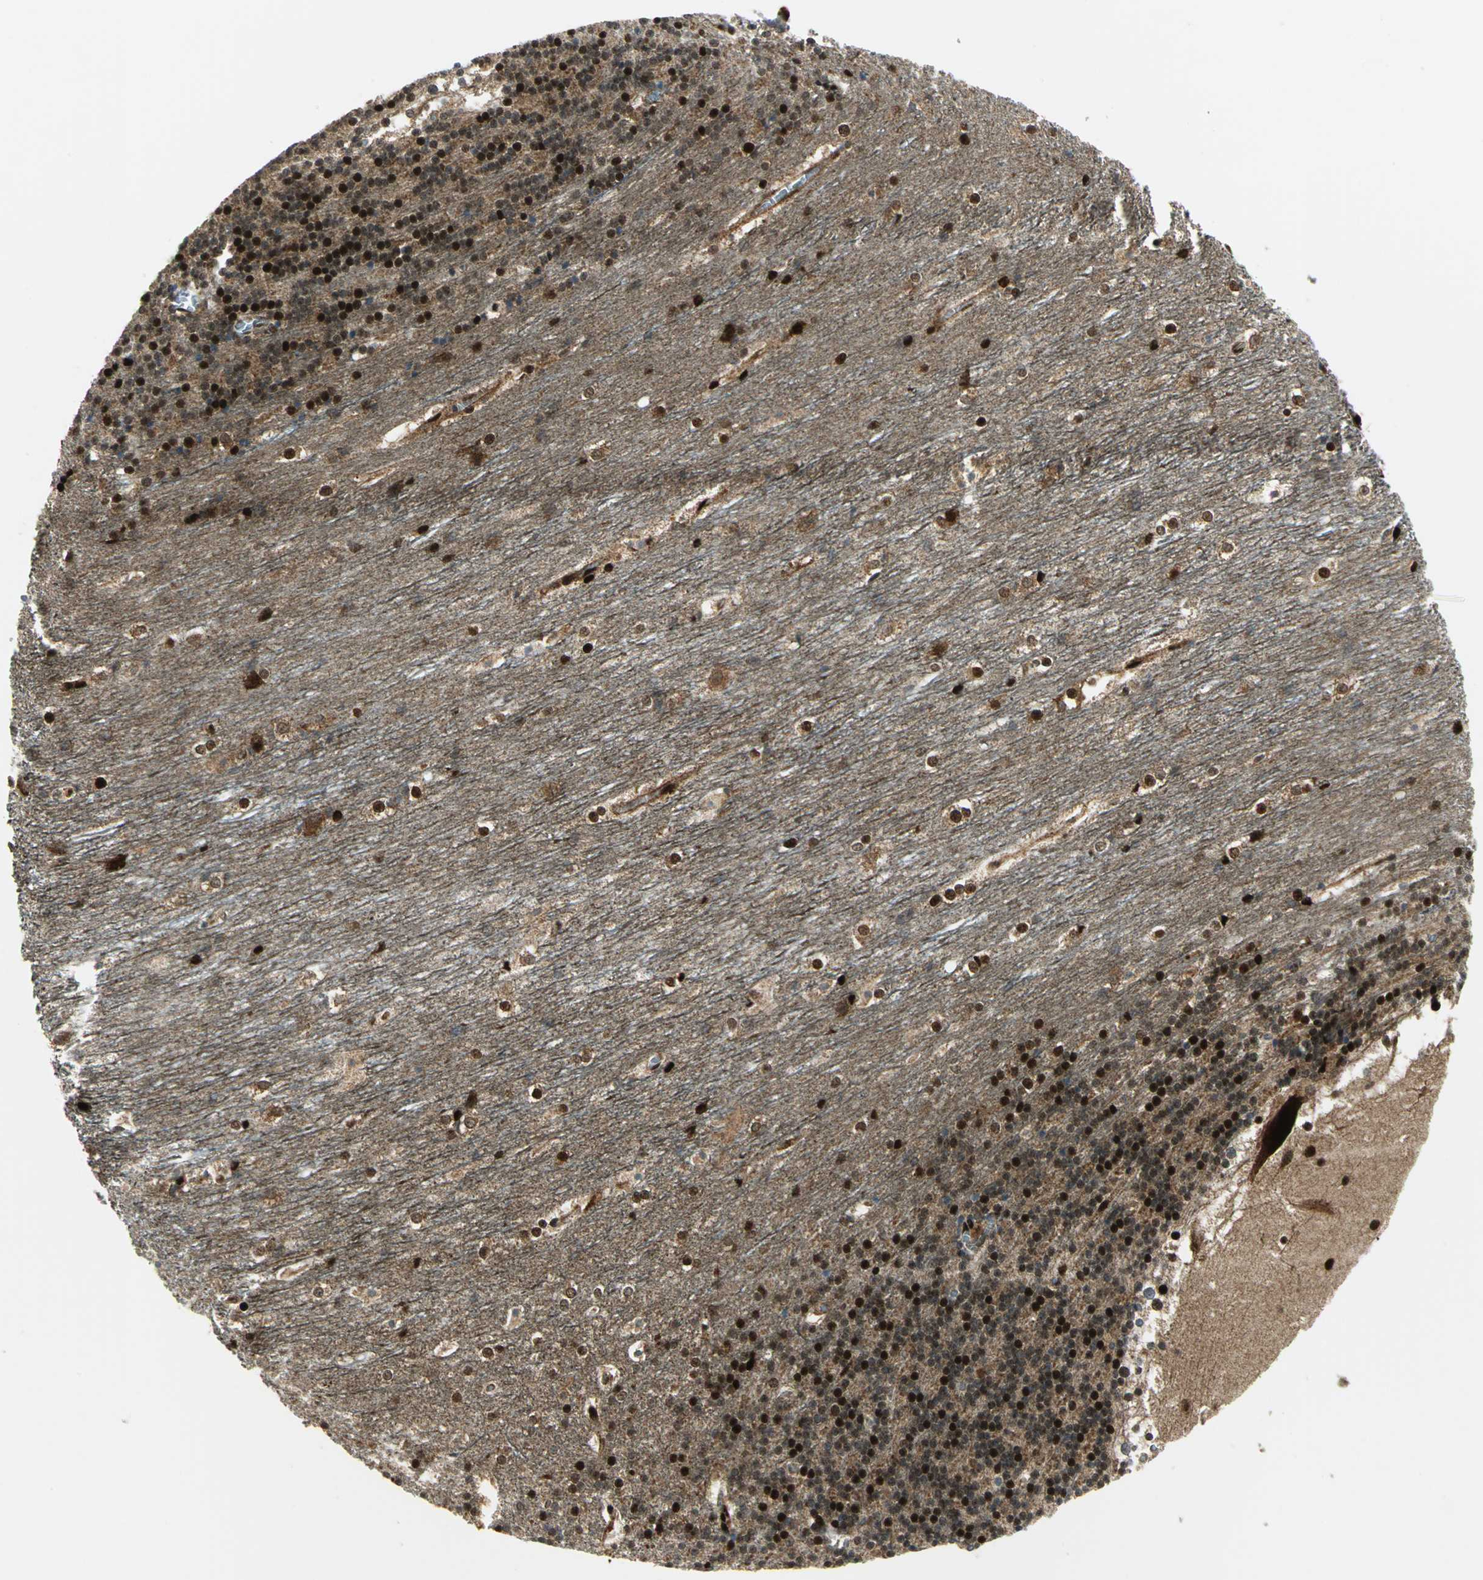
{"staining": {"intensity": "strong", "quantity": ">75%", "location": "cytoplasmic/membranous,nuclear"}, "tissue": "cerebellum", "cell_type": "Cells in granular layer", "image_type": "normal", "snomed": [{"axis": "morphology", "description": "Normal tissue, NOS"}, {"axis": "topography", "description": "Cerebellum"}], "caption": "Protein staining reveals strong cytoplasmic/membranous,nuclear positivity in approximately >75% of cells in granular layer in benign cerebellum.", "gene": "COPS5", "patient": {"sex": "female", "age": 19}}